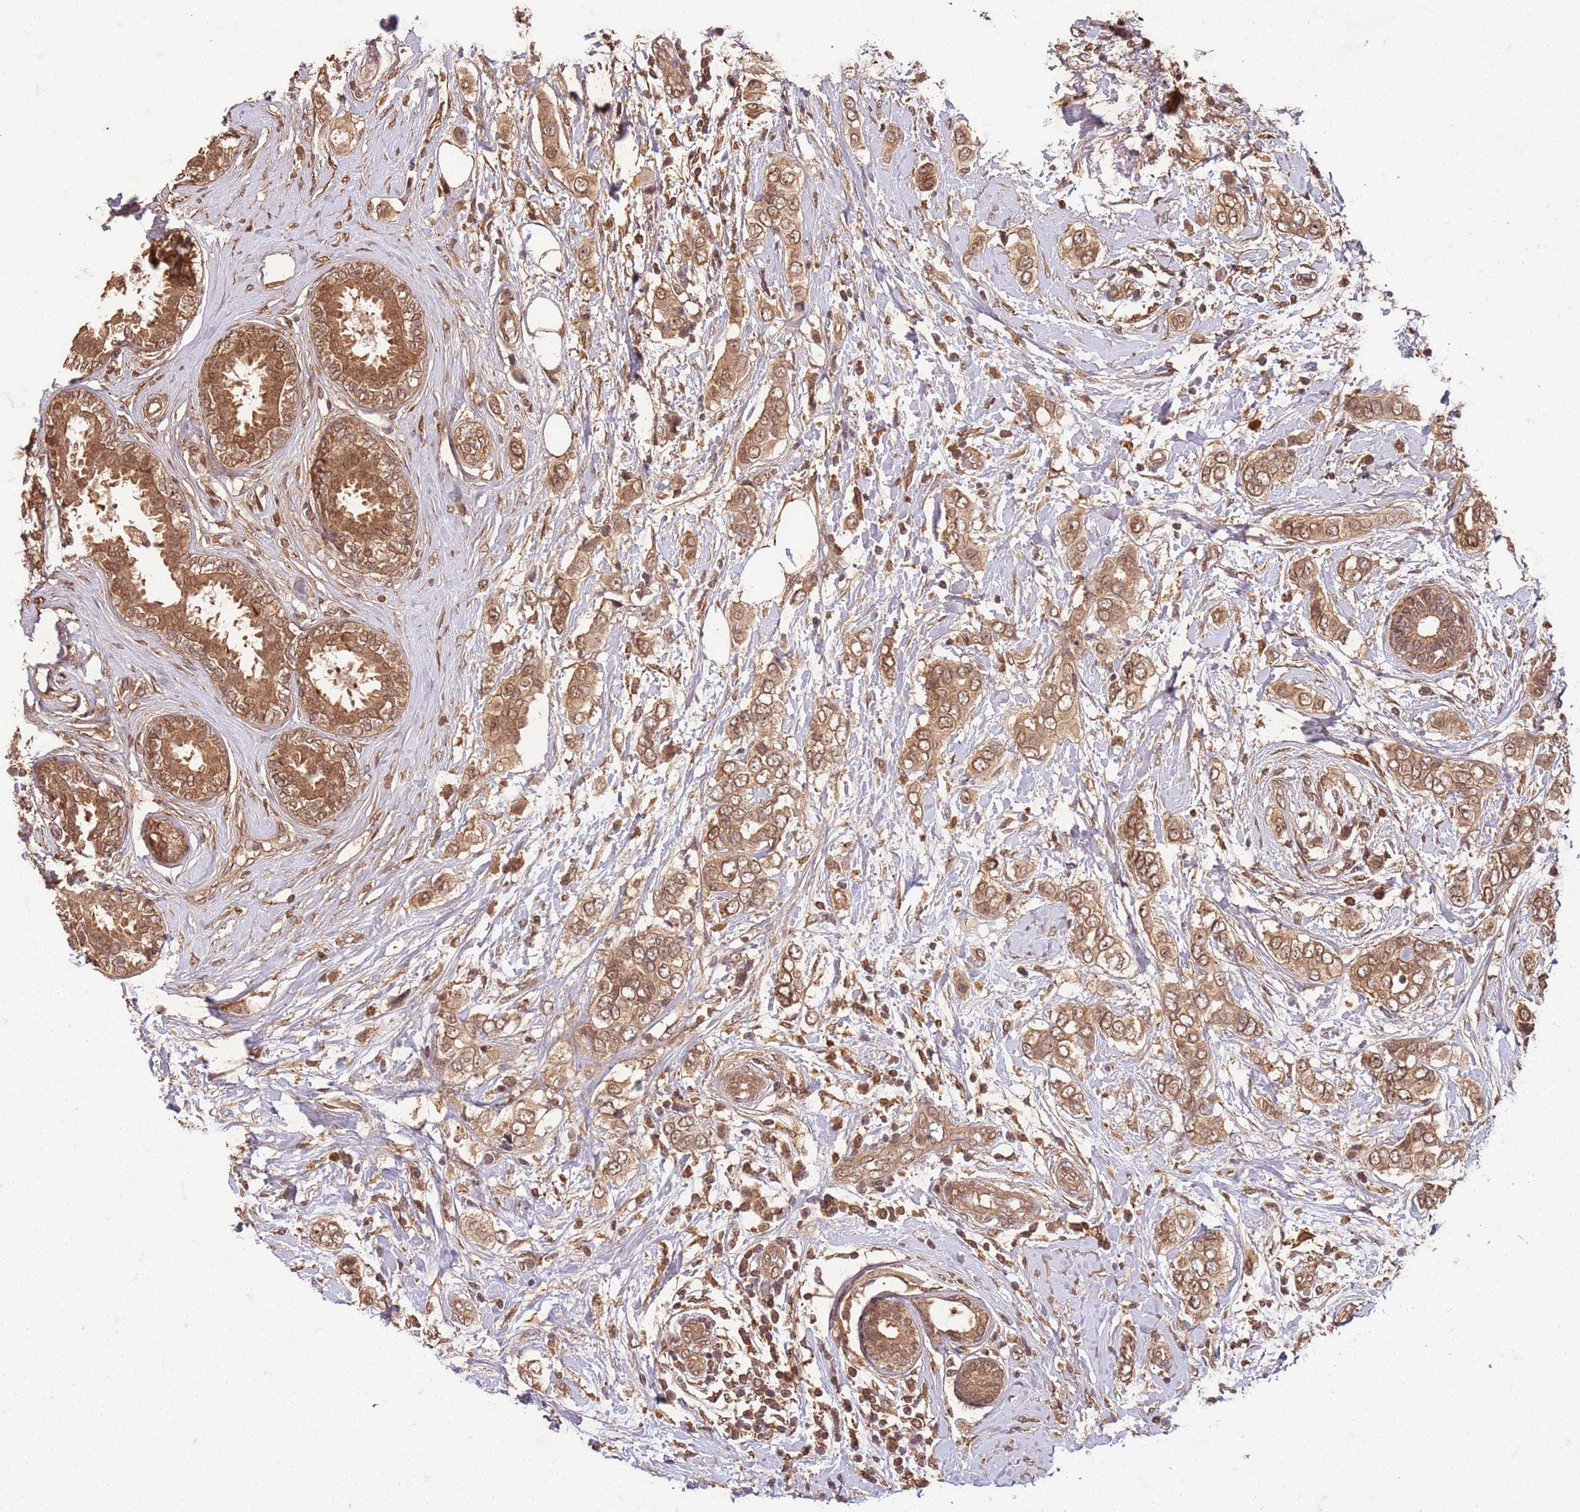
{"staining": {"intensity": "moderate", "quantity": ">75%", "location": "cytoplasmic/membranous,nuclear"}, "tissue": "breast cancer", "cell_type": "Tumor cells", "image_type": "cancer", "snomed": [{"axis": "morphology", "description": "Lobular carcinoma"}, {"axis": "topography", "description": "Breast"}], "caption": "Tumor cells demonstrate moderate cytoplasmic/membranous and nuclear expression in about >75% of cells in breast lobular carcinoma.", "gene": "UBE3A", "patient": {"sex": "female", "age": 51}}